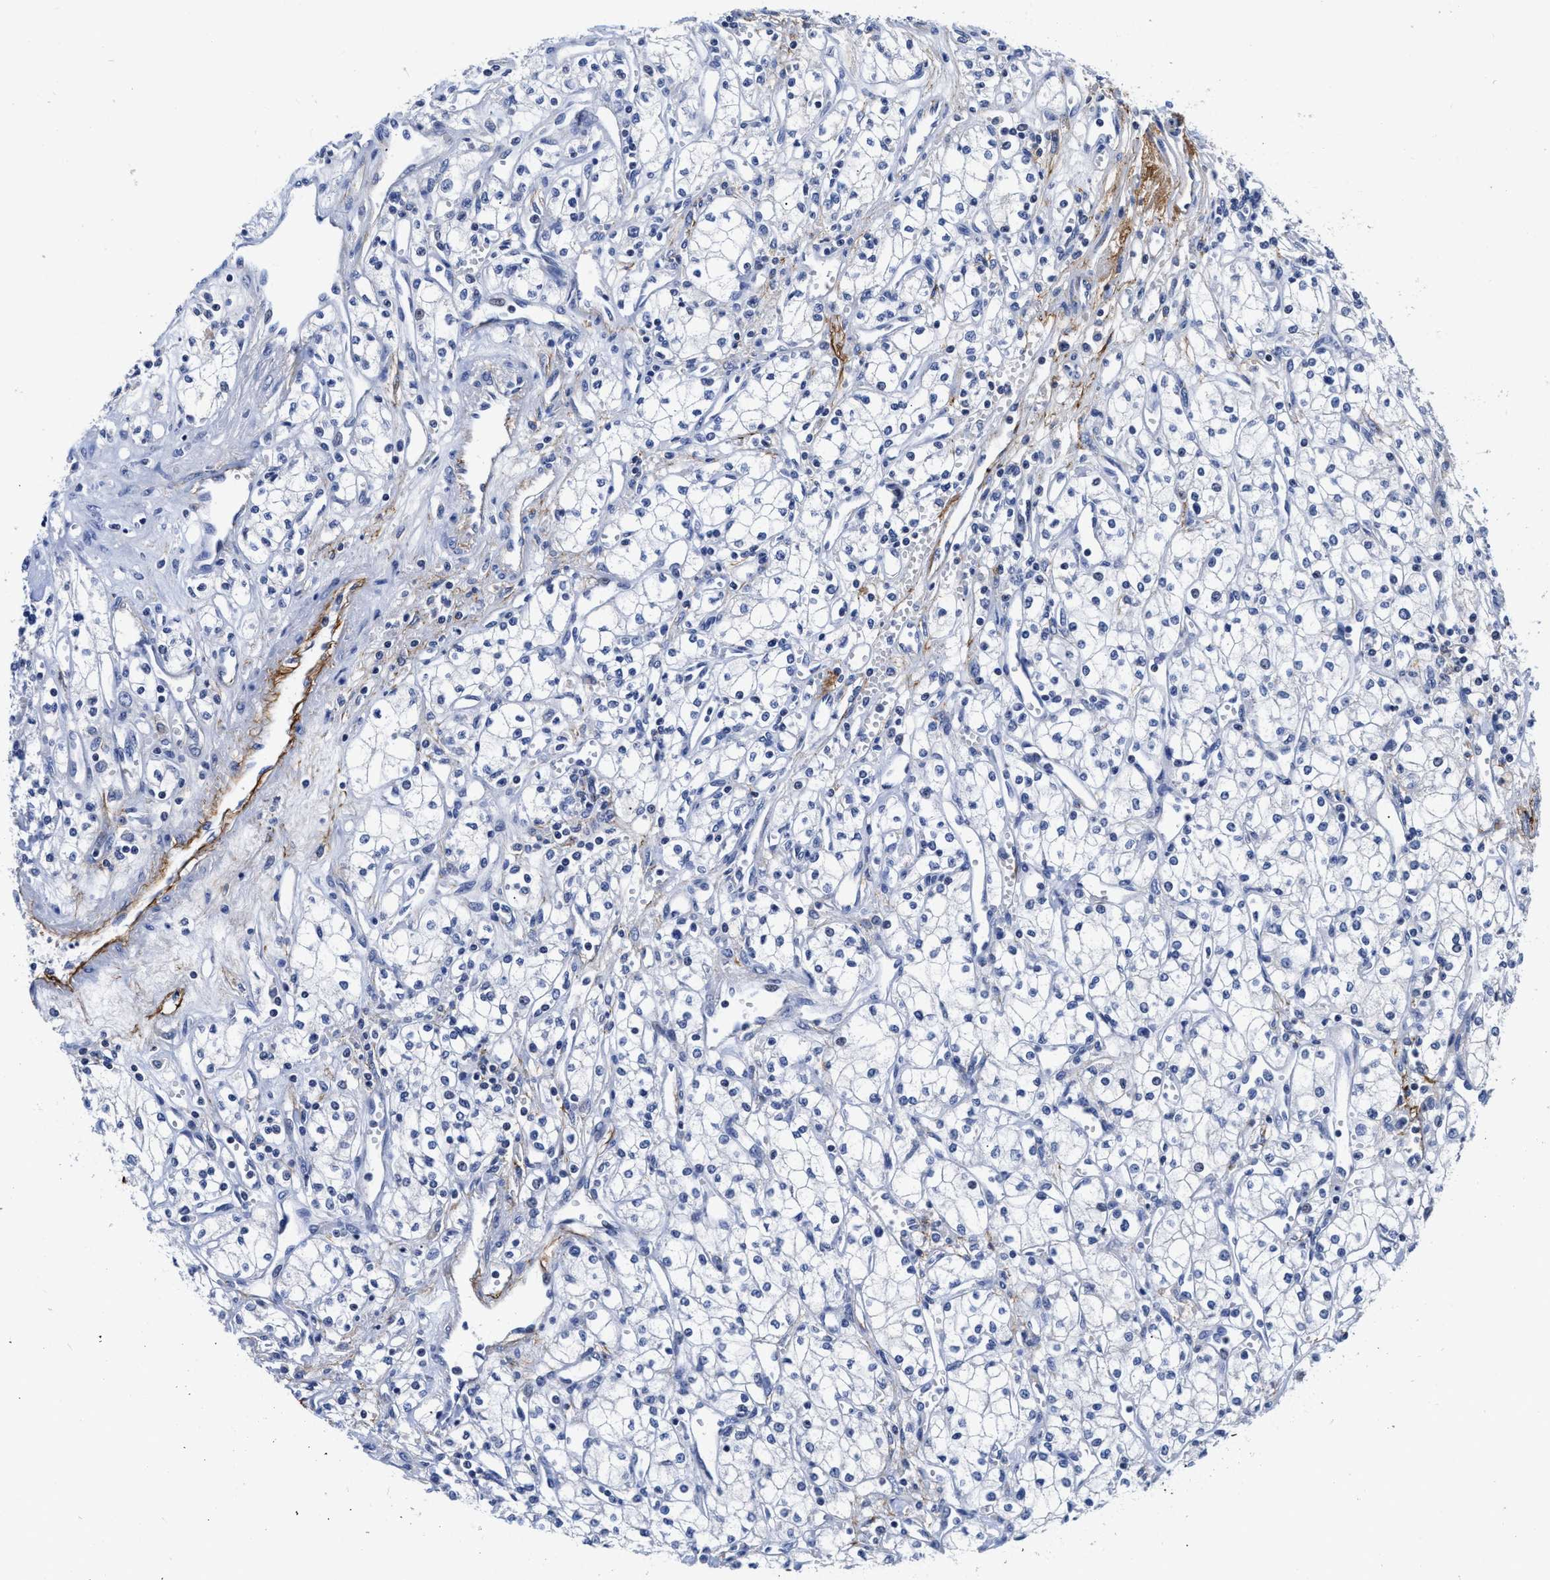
{"staining": {"intensity": "negative", "quantity": "none", "location": "none"}, "tissue": "renal cancer", "cell_type": "Tumor cells", "image_type": "cancer", "snomed": [{"axis": "morphology", "description": "Adenocarcinoma, NOS"}, {"axis": "topography", "description": "Kidney"}], "caption": "High magnification brightfield microscopy of renal cancer stained with DAB (3,3'-diaminobenzidine) (brown) and counterstained with hematoxylin (blue): tumor cells show no significant expression. Brightfield microscopy of immunohistochemistry stained with DAB (3,3'-diaminobenzidine) (brown) and hematoxylin (blue), captured at high magnification.", "gene": "FBLN2", "patient": {"sex": "male", "age": 59}}